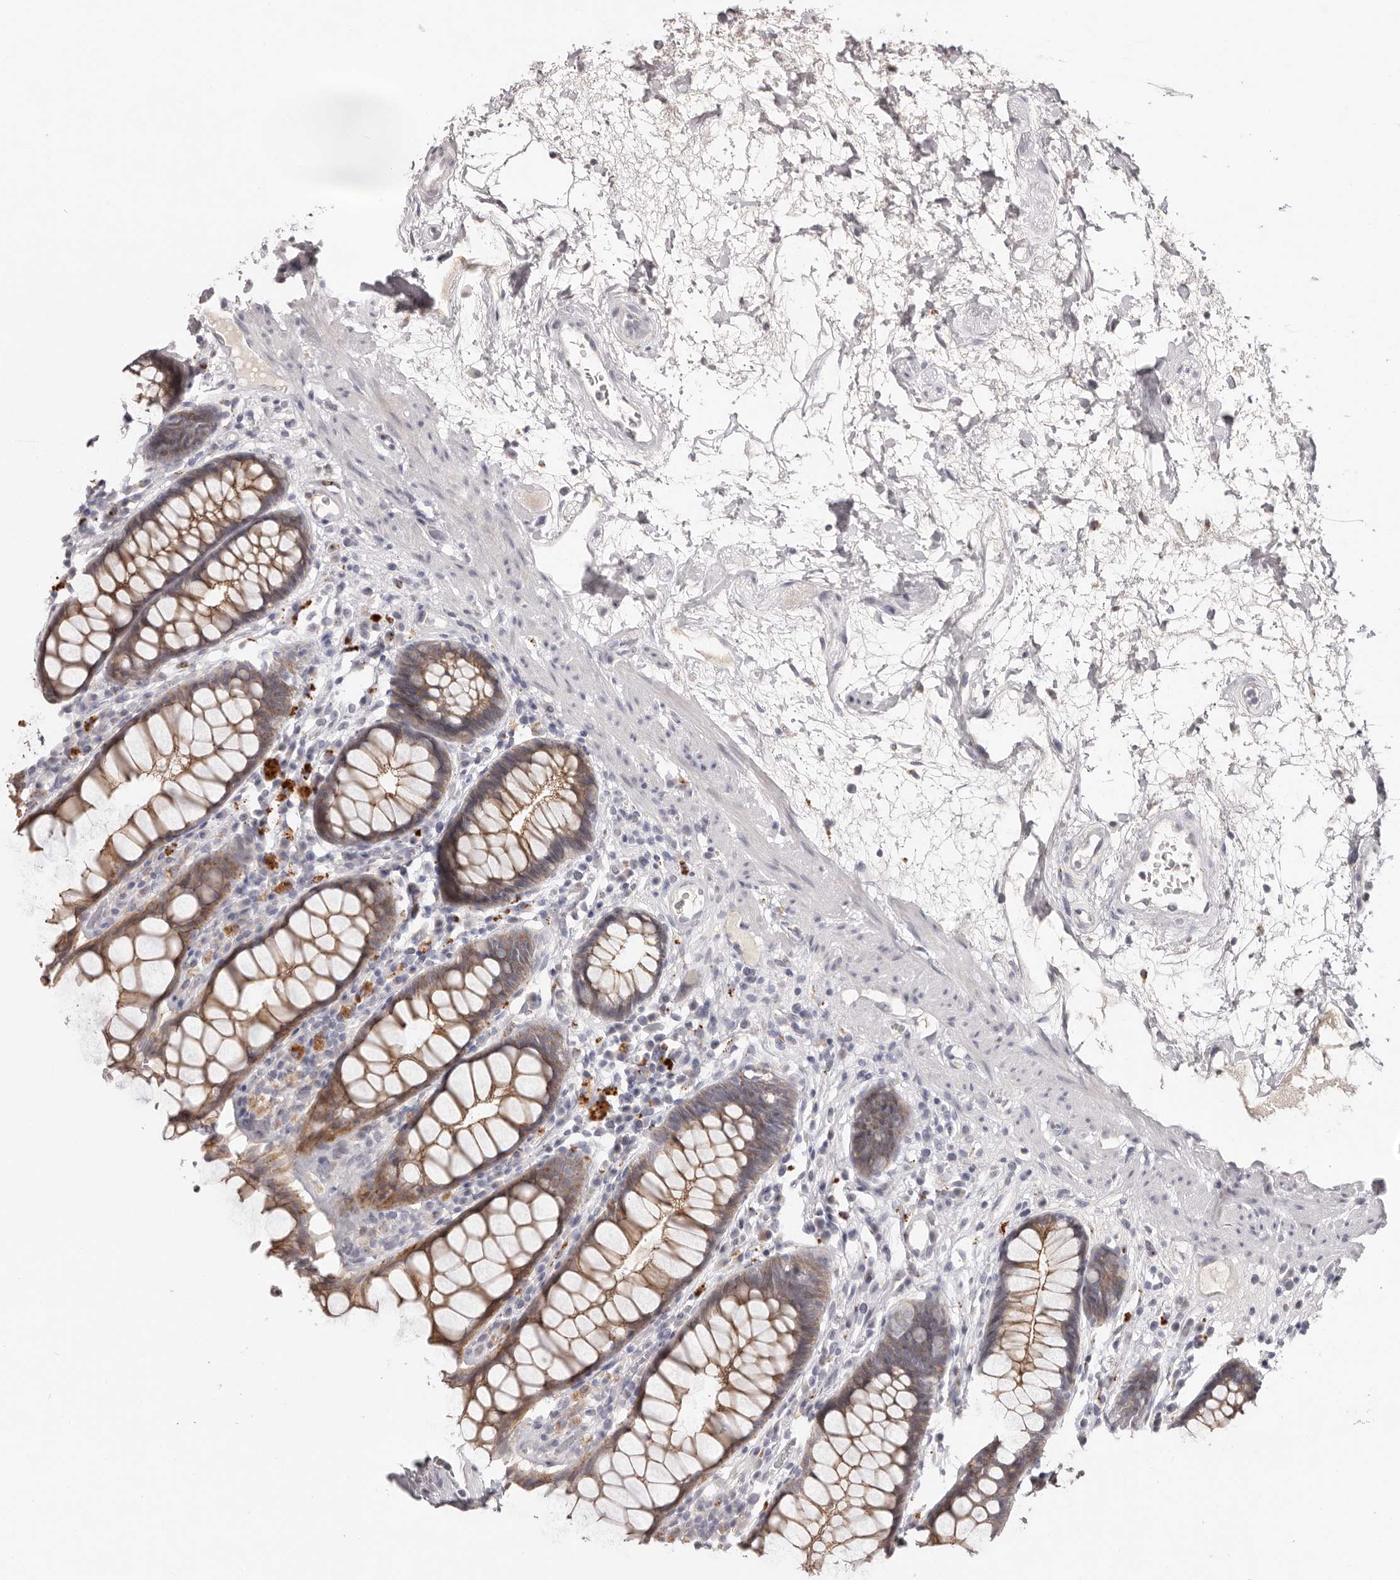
{"staining": {"intensity": "moderate", "quantity": ">75%", "location": "cytoplasmic/membranous"}, "tissue": "rectum", "cell_type": "Glandular cells", "image_type": "normal", "snomed": [{"axis": "morphology", "description": "Normal tissue, NOS"}, {"axis": "topography", "description": "Rectum"}], "caption": "About >75% of glandular cells in normal rectum reveal moderate cytoplasmic/membranous protein staining as visualized by brown immunohistochemical staining.", "gene": "PCDHB6", "patient": {"sex": "male", "age": 64}}